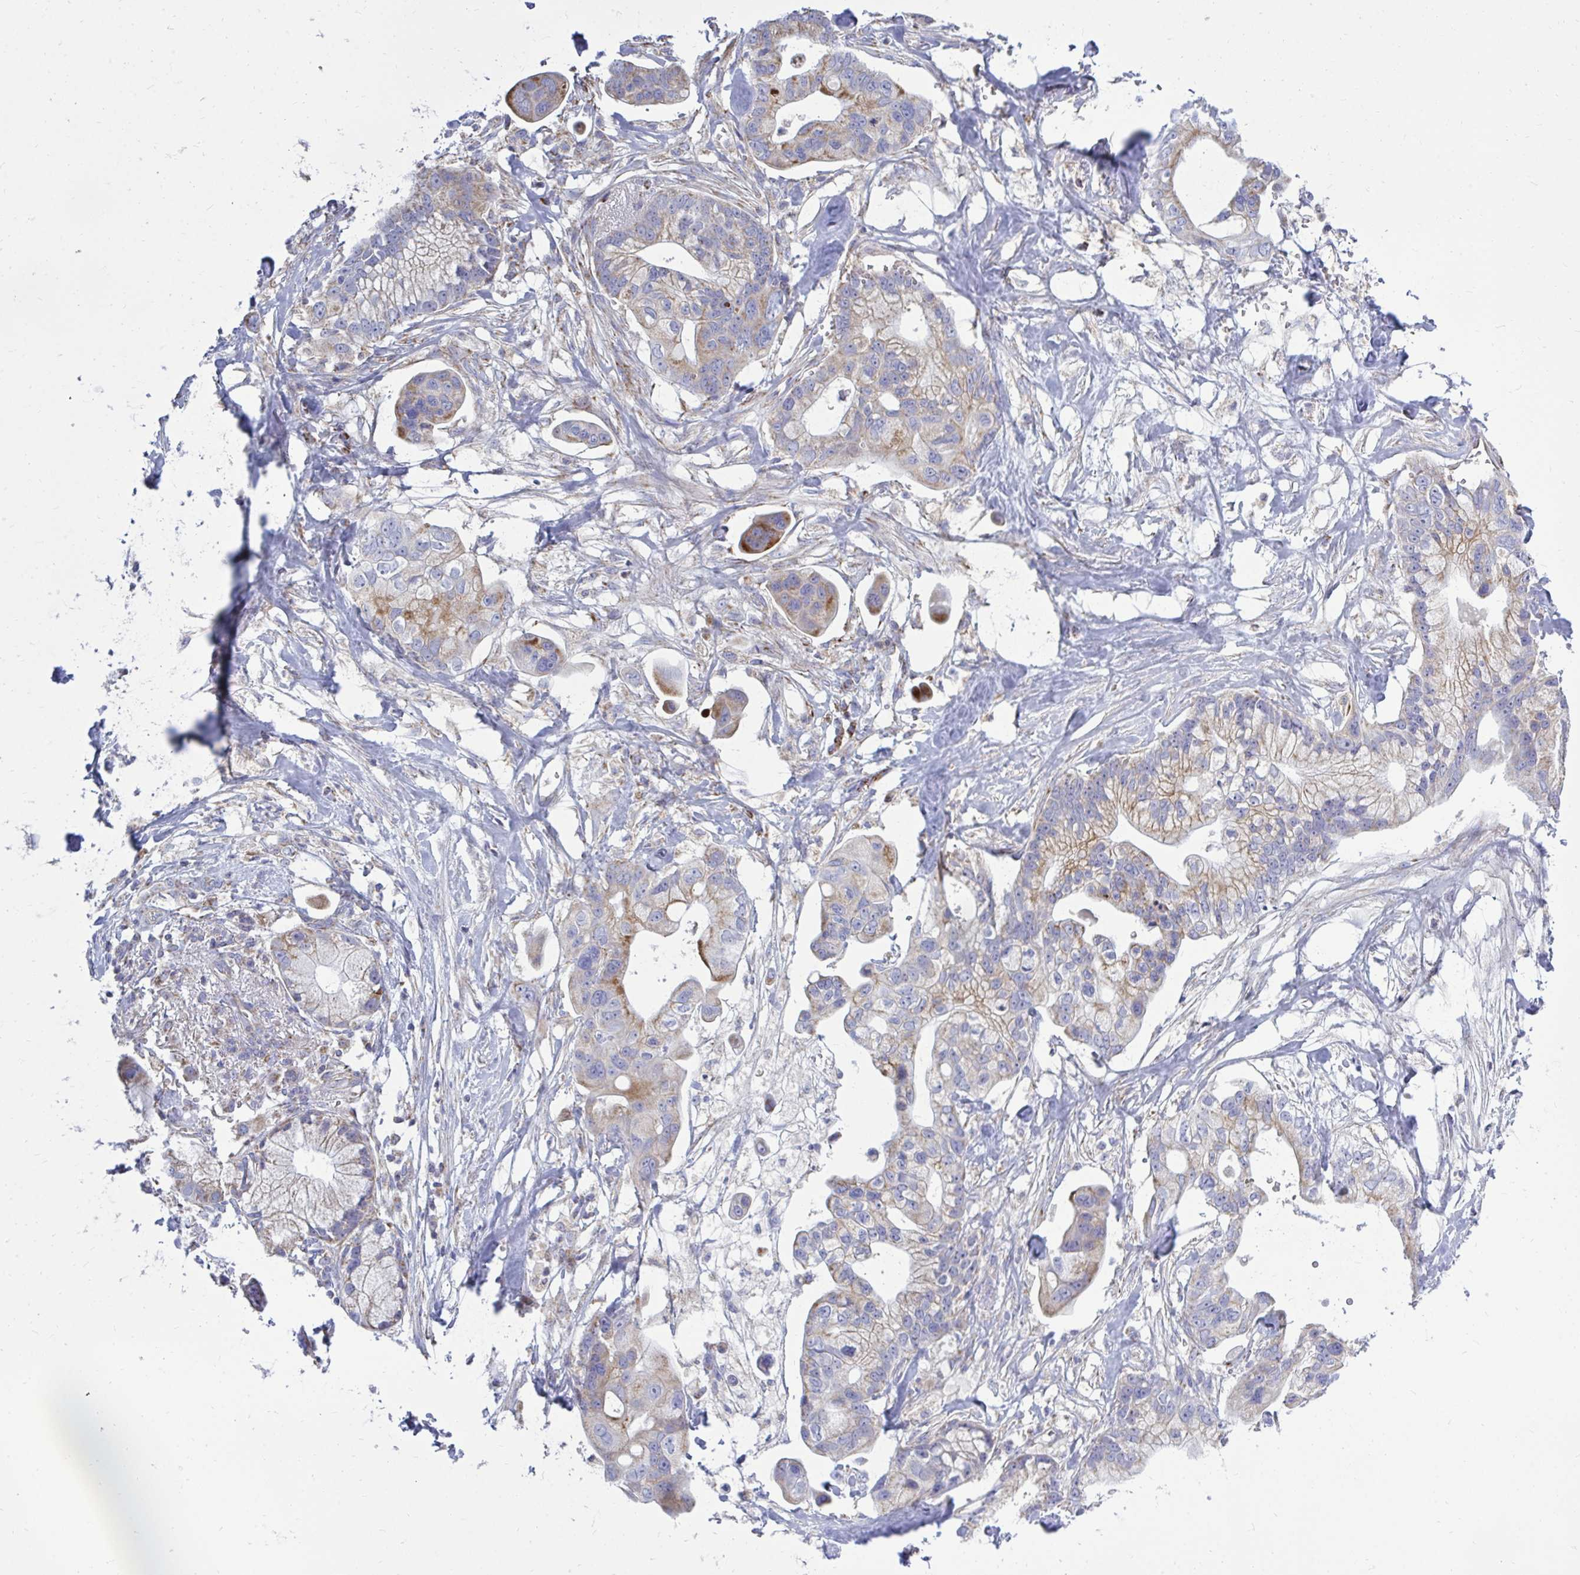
{"staining": {"intensity": "weak", "quantity": ">75%", "location": "cytoplasmic/membranous"}, "tissue": "pancreatic cancer", "cell_type": "Tumor cells", "image_type": "cancer", "snomed": [{"axis": "morphology", "description": "Adenocarcinoma, NOS"}, {"axis": "topography", "description": "Pancreas"}], "caption": "Immunohistochemistry (IHC) histopathology image of neoplastic tissue: human pancreatic cancer (adenocarcinoma) stained using immunohistochemistry (IHC) demonstrates low levels of weak protein expression localized specifically in the cytoplasmic/membranous of tumor cells, appearing as a cytoplasmic/membranous brown color.", "gene": "OR10R2", "patient": {"sex": "male", "age": 68}}